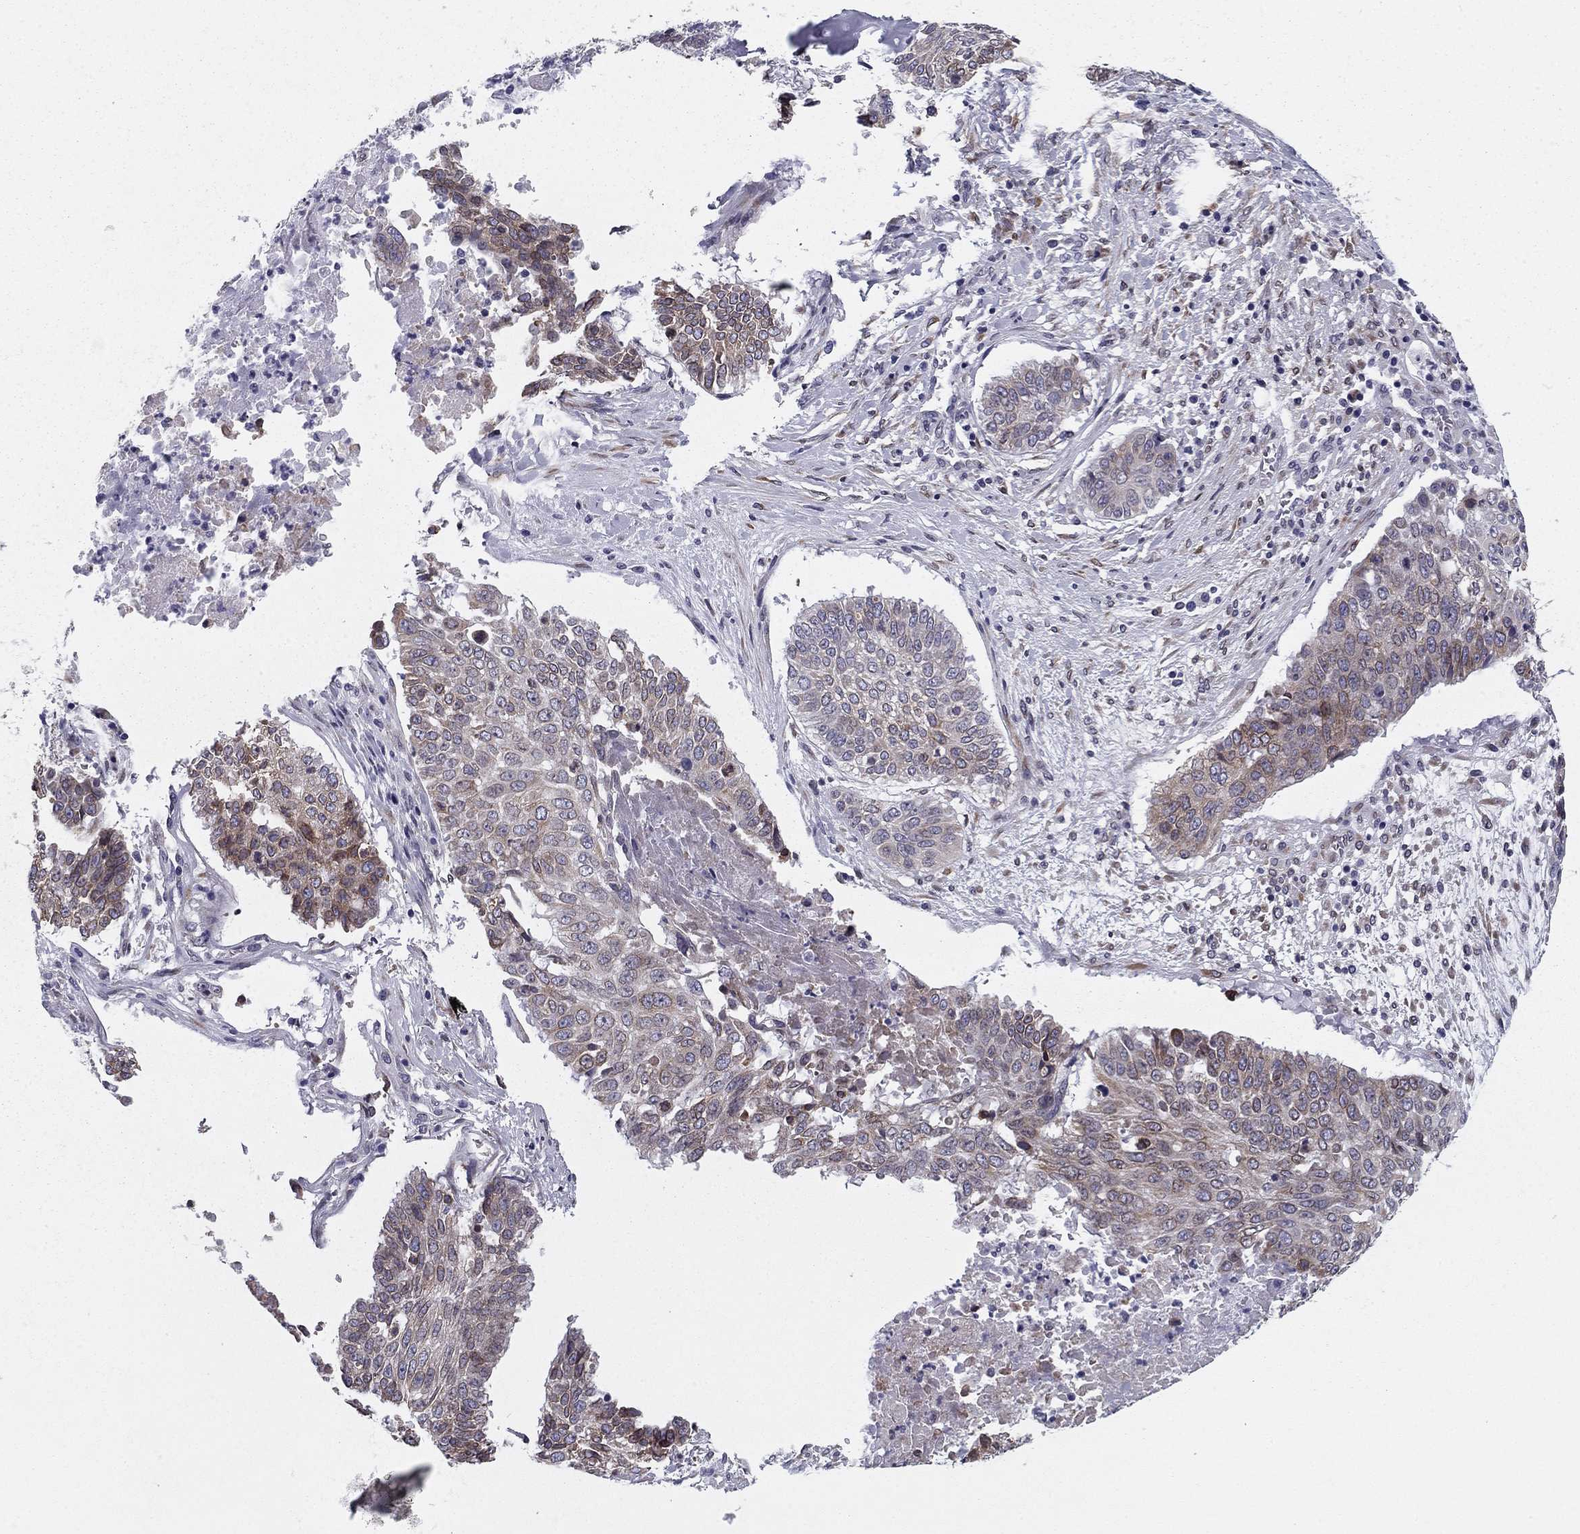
{"staining": {"intensity": "weak", "quantity": "<25%", "location": "cytoplasmic/membranous"}, "tissue": "lung cancer", "cell_type": "Tumor cells", "image_type": "cancer", "snomed": [{"axis": "morphology", "description": "Squamous cell carcinoma, NOS"}, {"axis": "topography", "description": "Lung"}], "caption": "Immunohistochemistry (IHC) of lung cancer (squamous cell carcinoma) displays no staining in tumor cells.", "gene": "TMED3", "patient": {"sex": "male", "age": 64}}